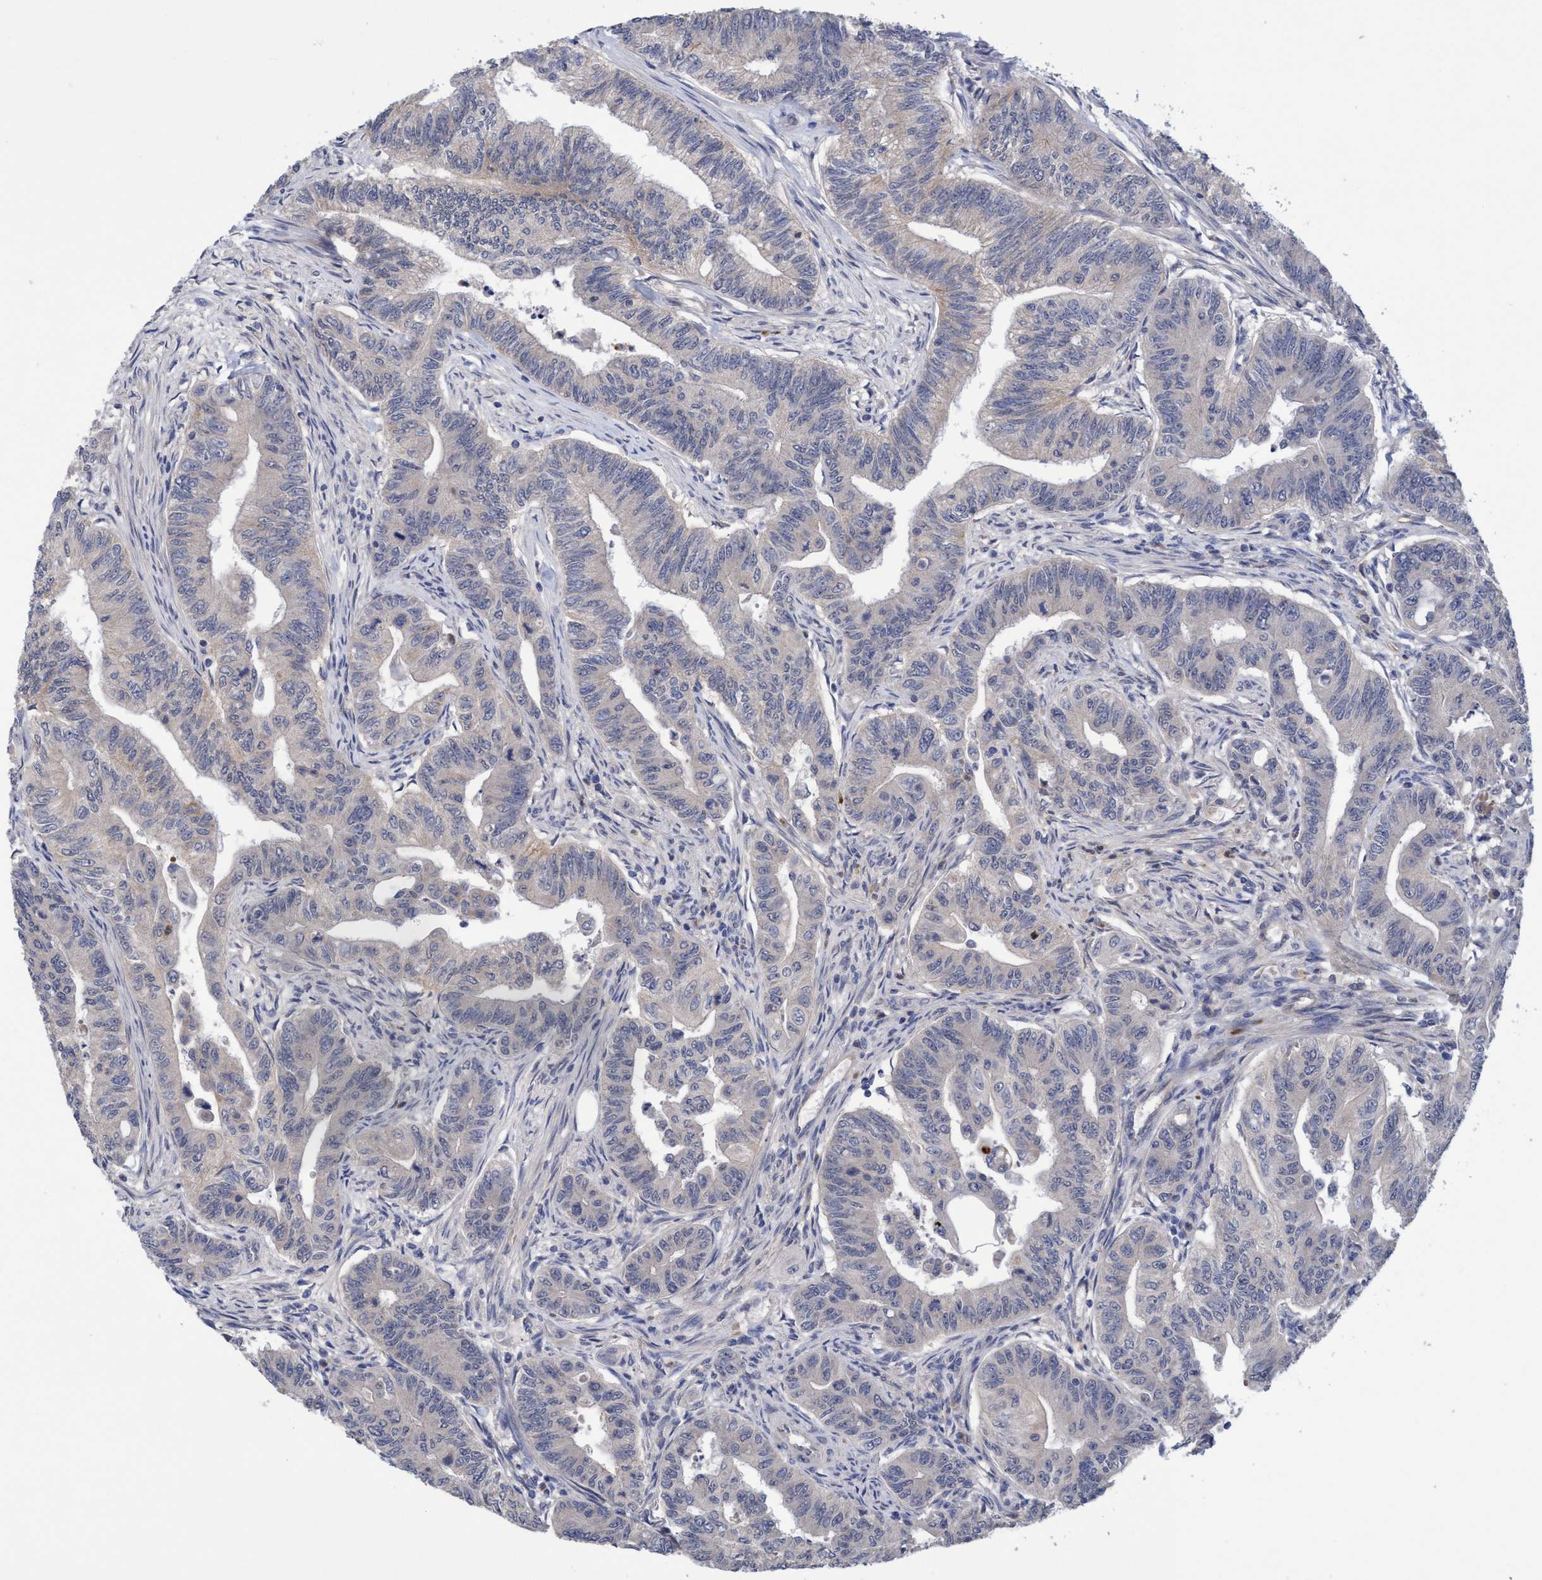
{"staining": {"intensity": "weak", "quantity": "<25%", "location": "cytoplasmic/membranous"}, "tissue": "colorectal cancer", "cell_type": "Tumor cells", "image_type": "cancer", "snomed": [{"axis": "morphology", "description": "Adenoma, NOS"}, {"axis": "morphology", "description": "Adenocarcinoma, NOS"}, {"axis": "topography", "description": "Colon"}], "caption": "This is a micrograph of immunohistochemistry (IHC) staining of colorectal cancer, which shows no expression in tumor cells.", "gene": "SEMA4D", "patient": {"sex": "male", "age": 79}}